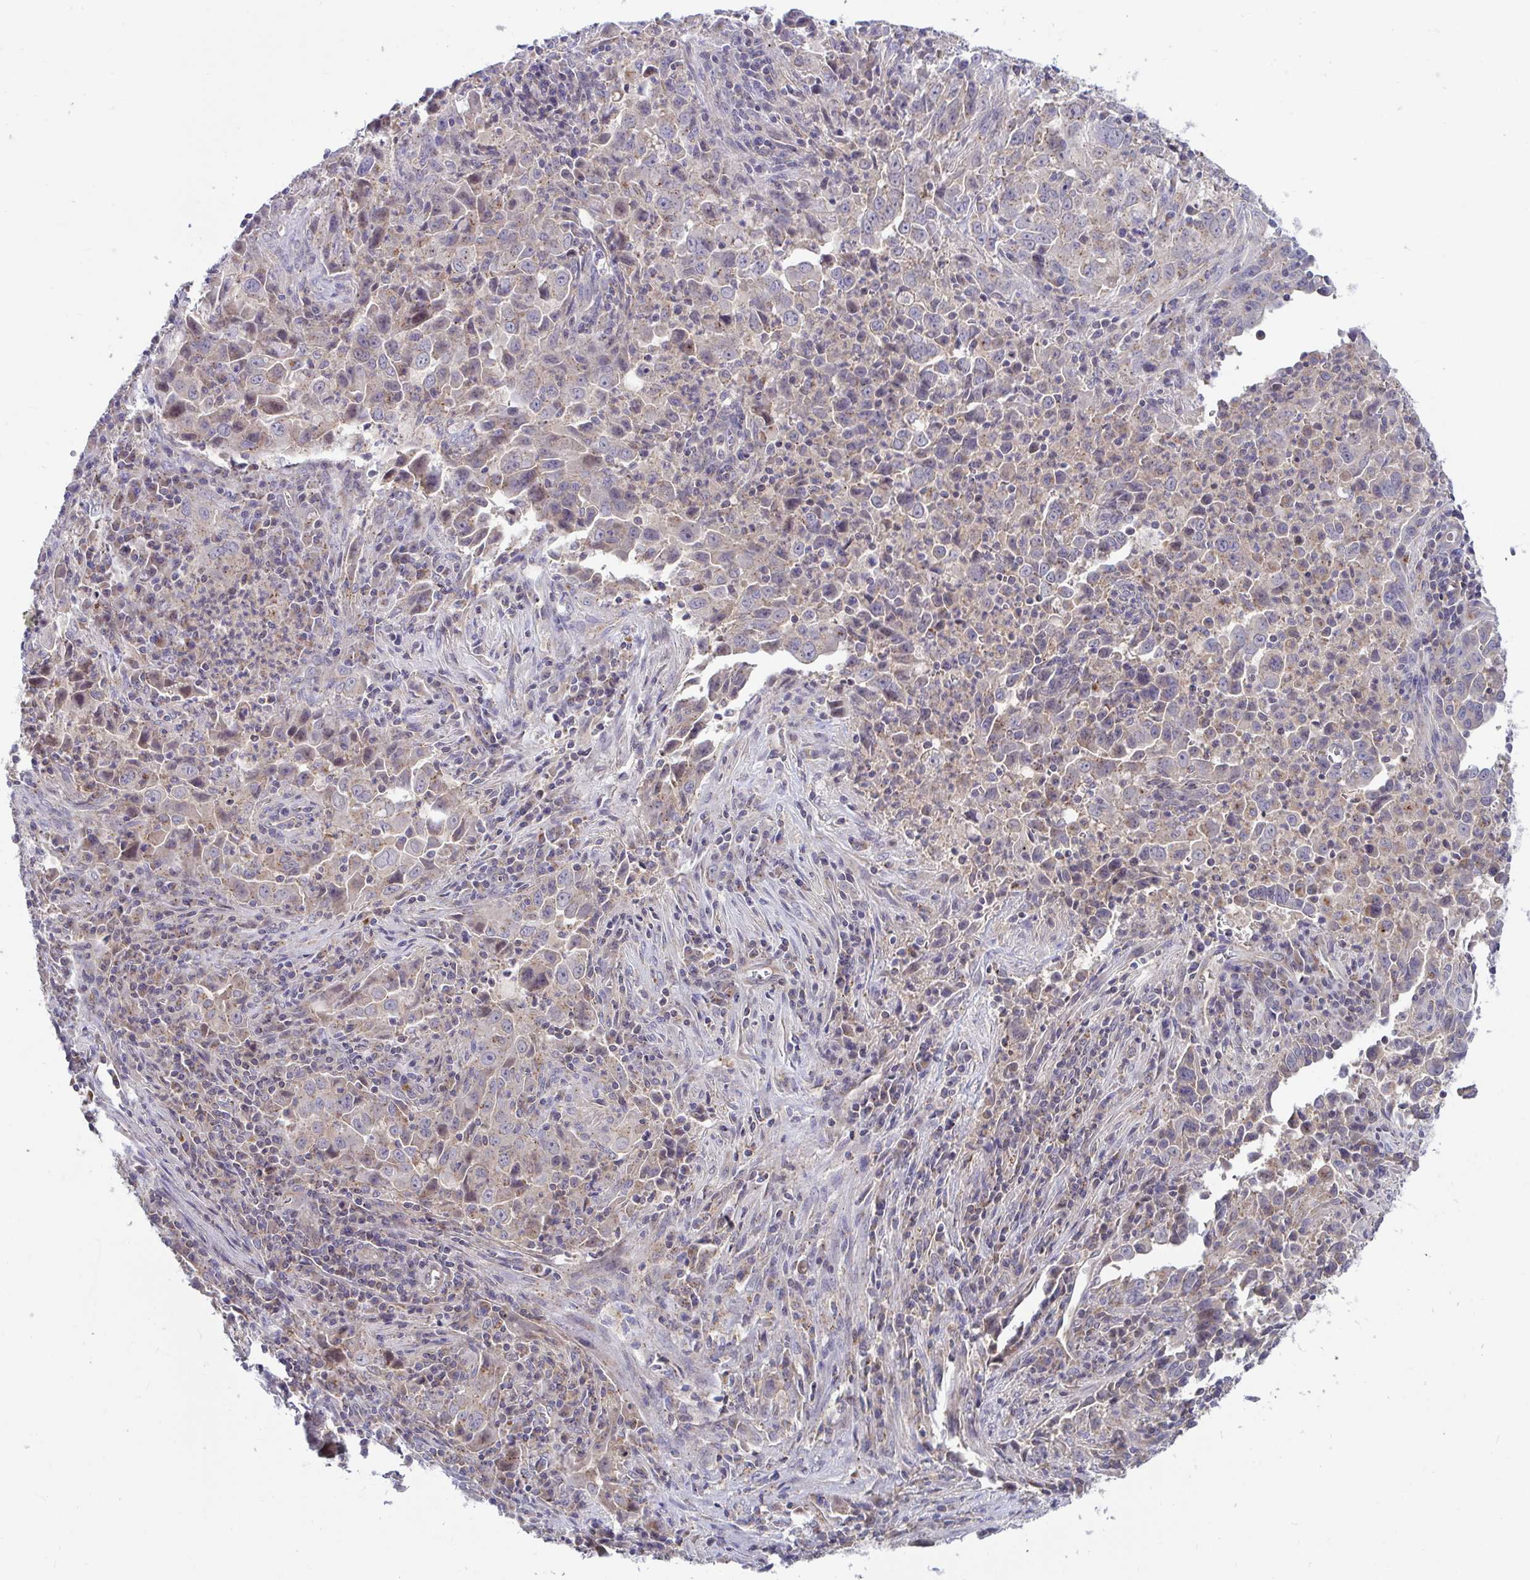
{"staining": {"intensity": "weak", "quantity": "25%-75%", "location": "cytoplasmic/membranous,nuclear"}, "tissue": "lung cancer", "cell_type": "Tumor cells", "image_type": "cancer", "snomed": [{"axis": "morphology", "description": "Adenocarcinoma, NOS"}, {"axis": "topography", "description": "Lung"}], "caption": "A low amount of weak cytoplasmic/membranous and nuclear staining is seen in approximately 25%-75% of tumor cells in lung adenocarcinoma tissue.", "gene": "IST1", "patient": {"sex": "male", "age": 67}}